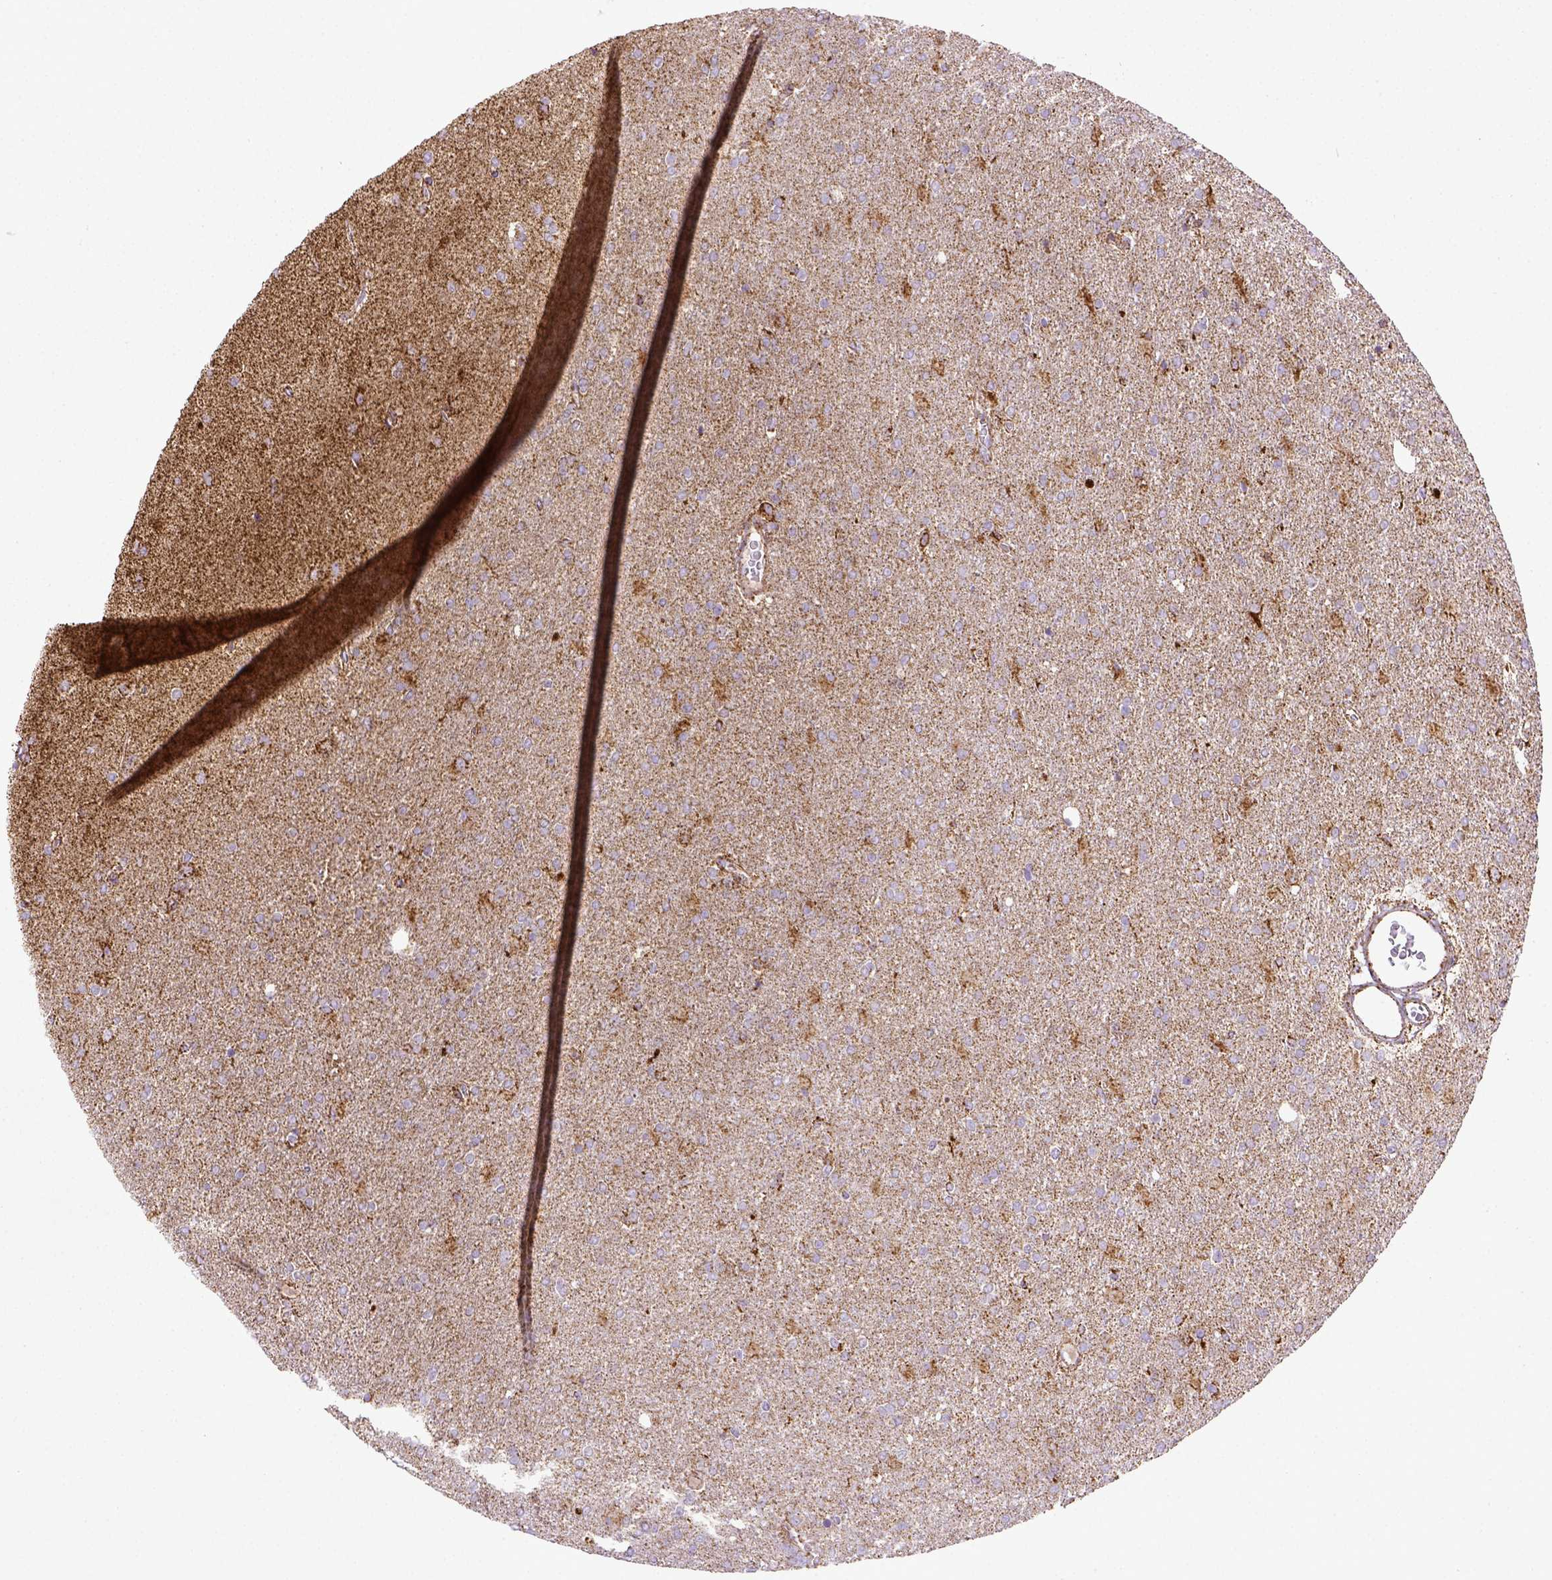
{"staining": {"intensity": "moderate", "quantity": ">75%", "location": "cytoplasmic/membranous"}, "tissue": "glioma", "cell_type": "Tumor cells", "image_type": "cancer", "snomed": [{"axis": "morphology", "description": "Glioma, malignant, High grade"}, {"axis": "topography", "description": "Cerebral cortex"}], "caption": "A high-resolution micrograph shows immunohistochemistry staining of glioma, which shows moderate cytoplasmic/membranous staining in about >75% of tumor cells. Using DAB (brown) and hematoxylin (blue) stains, captured at high magnification using brightfield microscopy.", "gene": "MT-CO1", "patient": {"sex": "male", "age": 70}}